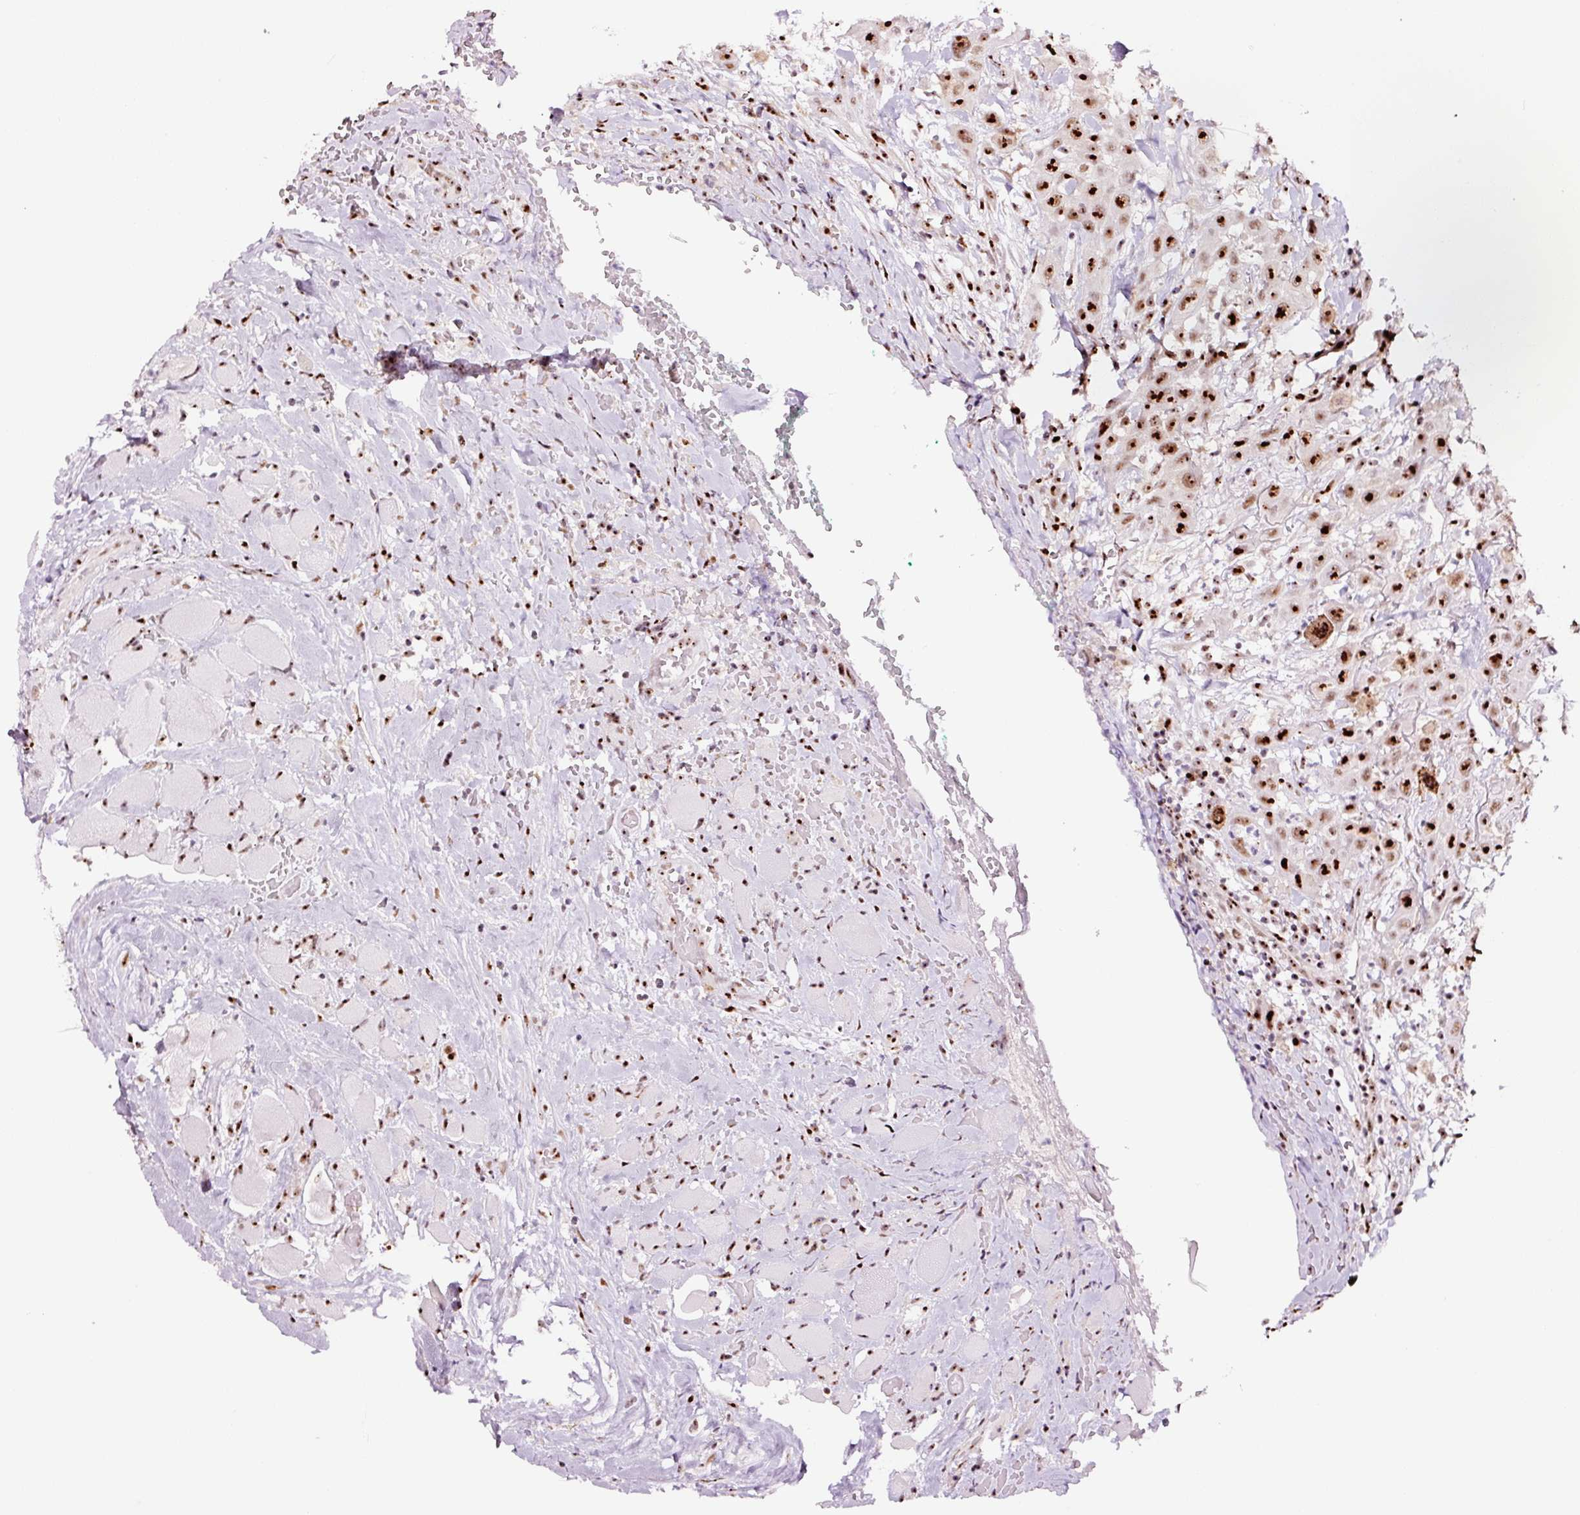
{"staining": {"intensity": "moderate", "quantity": ">75%", "location": "nuclear"}, "tissue": "head and neck cancer", "cell_type": "Tumor cells", "image_type": "cancer", "snomed": [{"axis": "morphology", "description": "Squamous cell carcinoma, NOS"}, {"axis": "topography", "description": "Head-Neck"}], "caption": "Head and neck cancer (squamous cell carcinoma) stained for a protein exhibits moderate nuclear positivity in tumor cells.", "gene": "GNL3", "patient": {"sex": "male", "age": 81}}